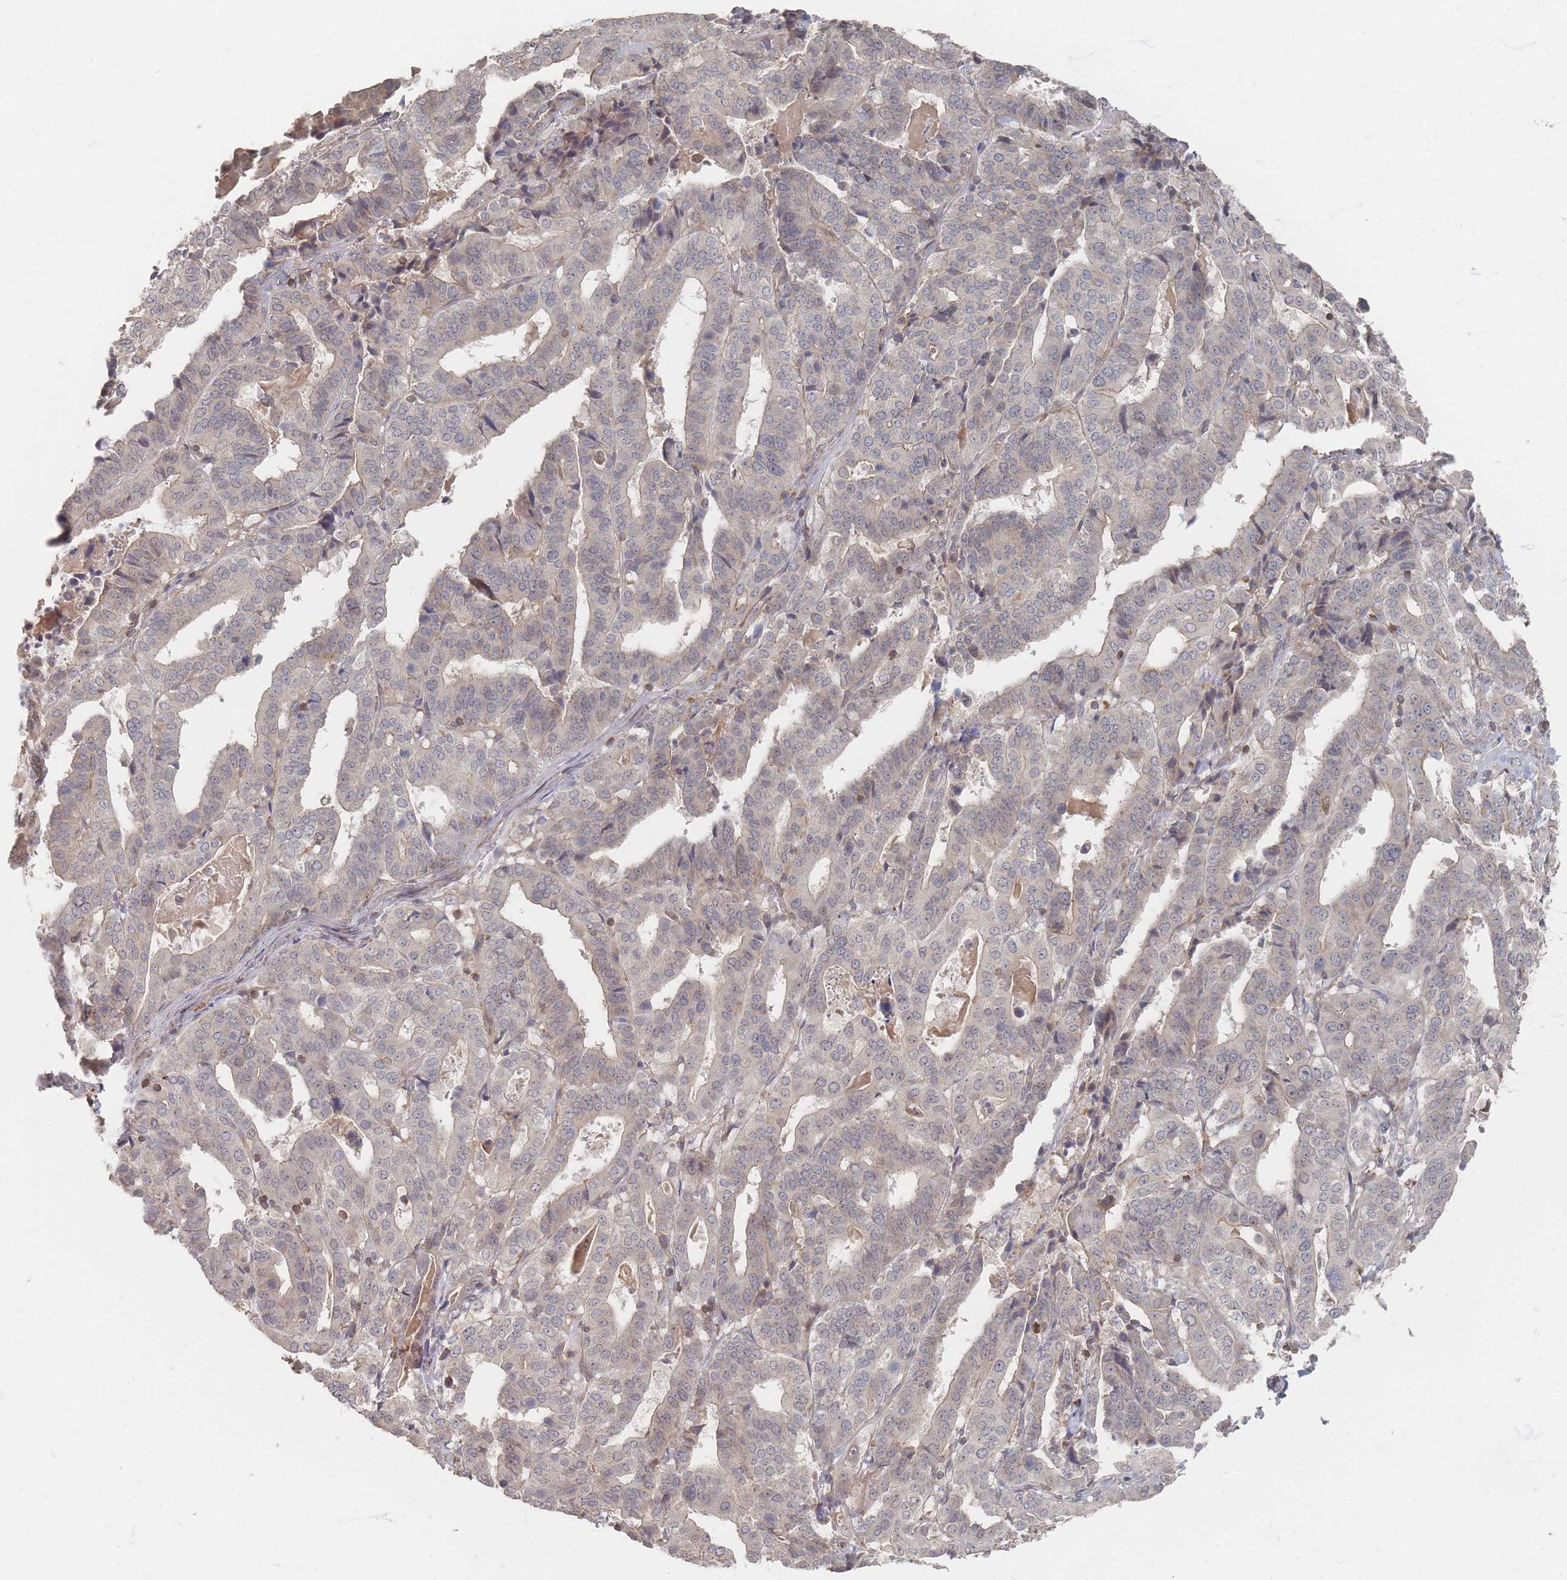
{"staining": {"intensity": "negative", "quantity": "none", "location": "none"}, "tissue": "stomach cancer", "cell_type": "Tumor cells", "image_type": "cancer", "snomed": [{"axis": "morphology", "description": "Adenocarcinoma, NOS"}, {"axis": "topography", "description": "Stomach"}], "caption": "Micrograph shows no significant protein positivity in tumor cells of adenocarcinoma (stomach).", "gene": "GLE1", "patient": {"sex": "male", "age": 48}}